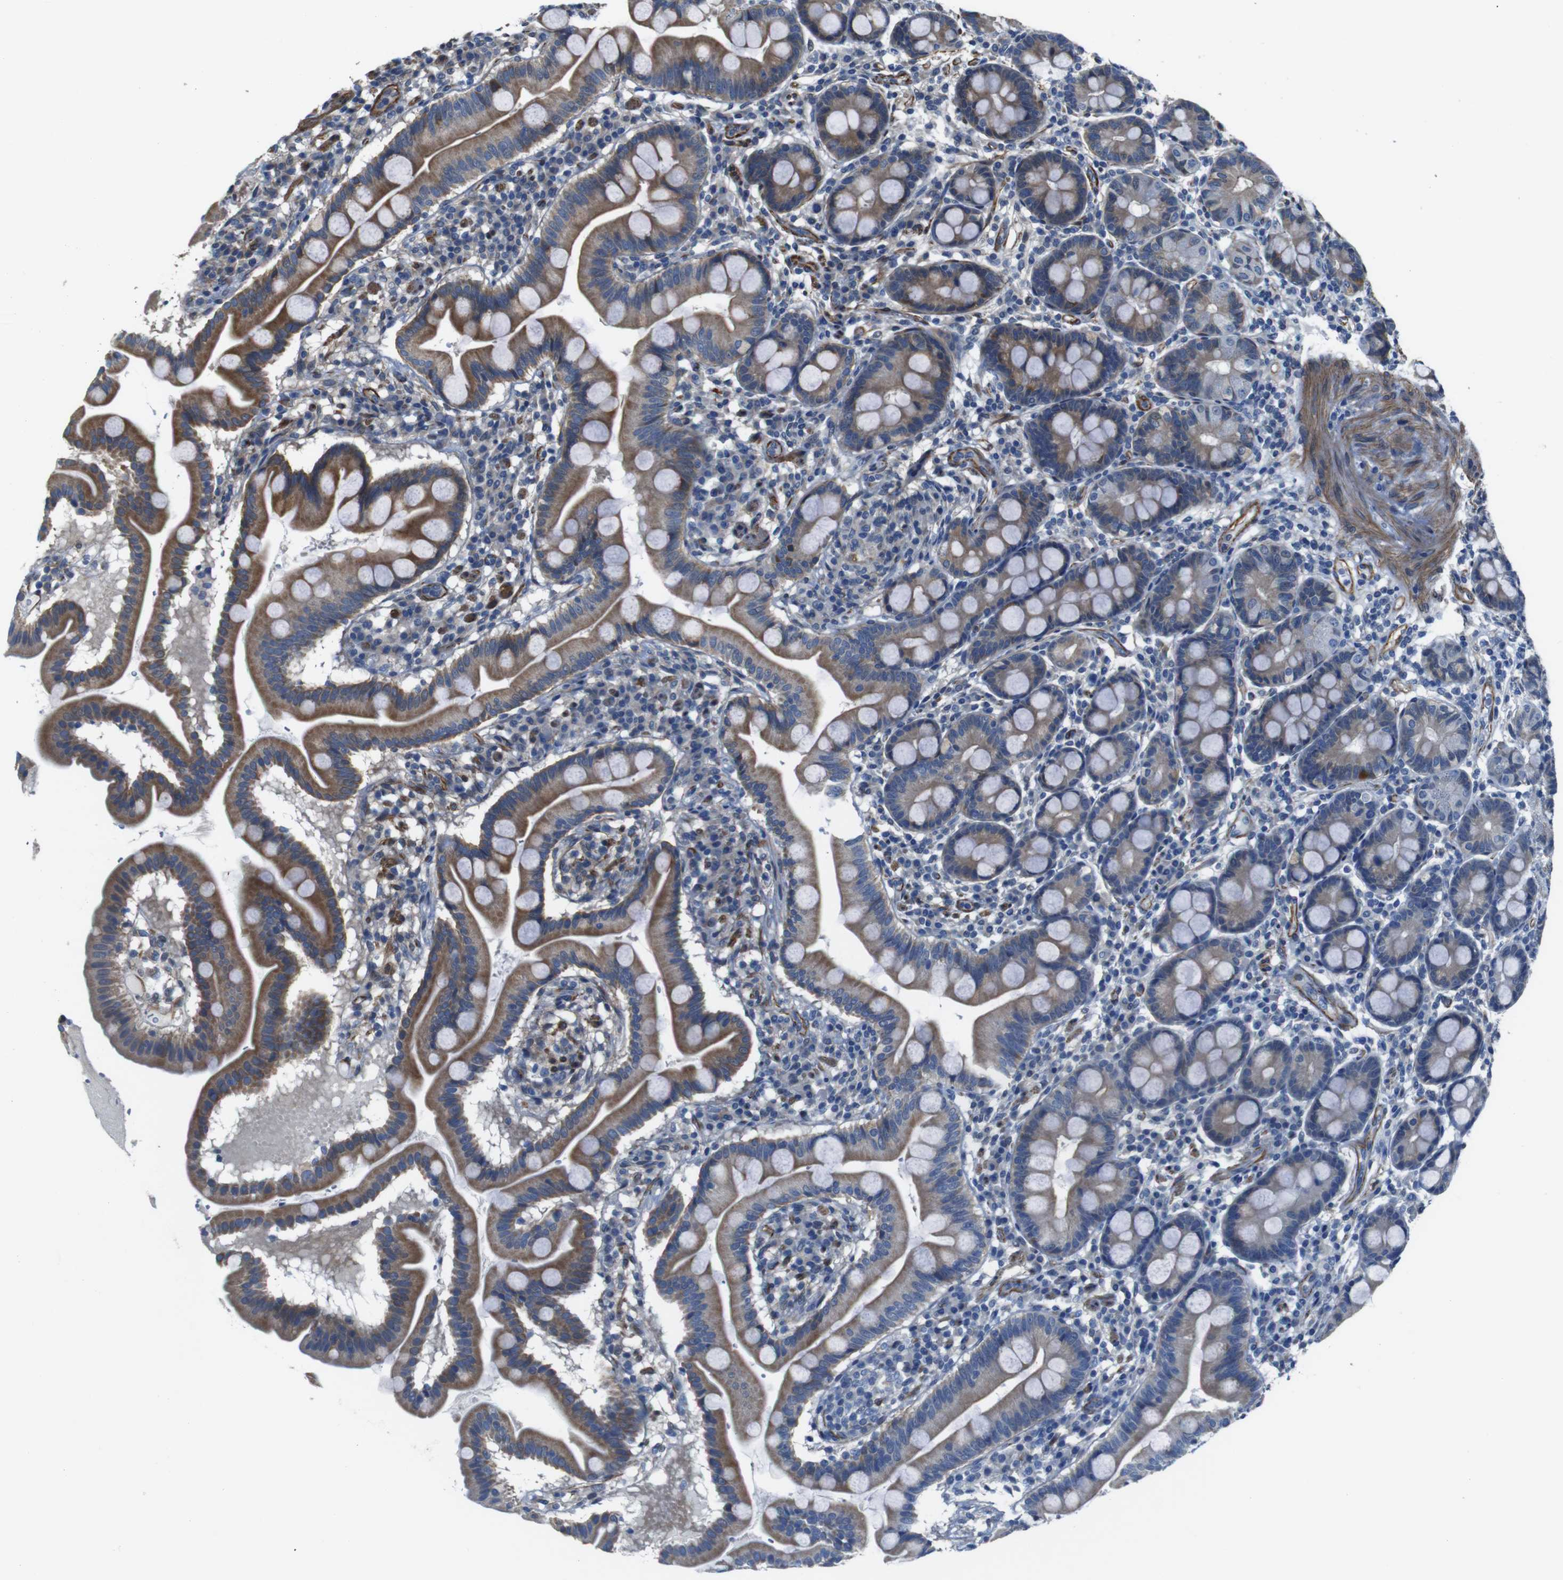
{"staining": {"intensity": "moderate", "quantity": ">75%", "location": "cytoplasmic/membranous"}, "tissue": "duodenum", "cell_type": "Glandular cells", "image_type": "normal", "snomed": [{"axis": "morphology", "description": "Normal tissue, NOS"}, {"axis": "topography", "description": "Duodenum"}], "caption": "Protein expression analysis of normal duodenum reveals moderate cytoplasmic/membranous positivity in about >75% of glandular cells.", "gene": "GGT7", "patient": {"sex": "male", "age": 50}}